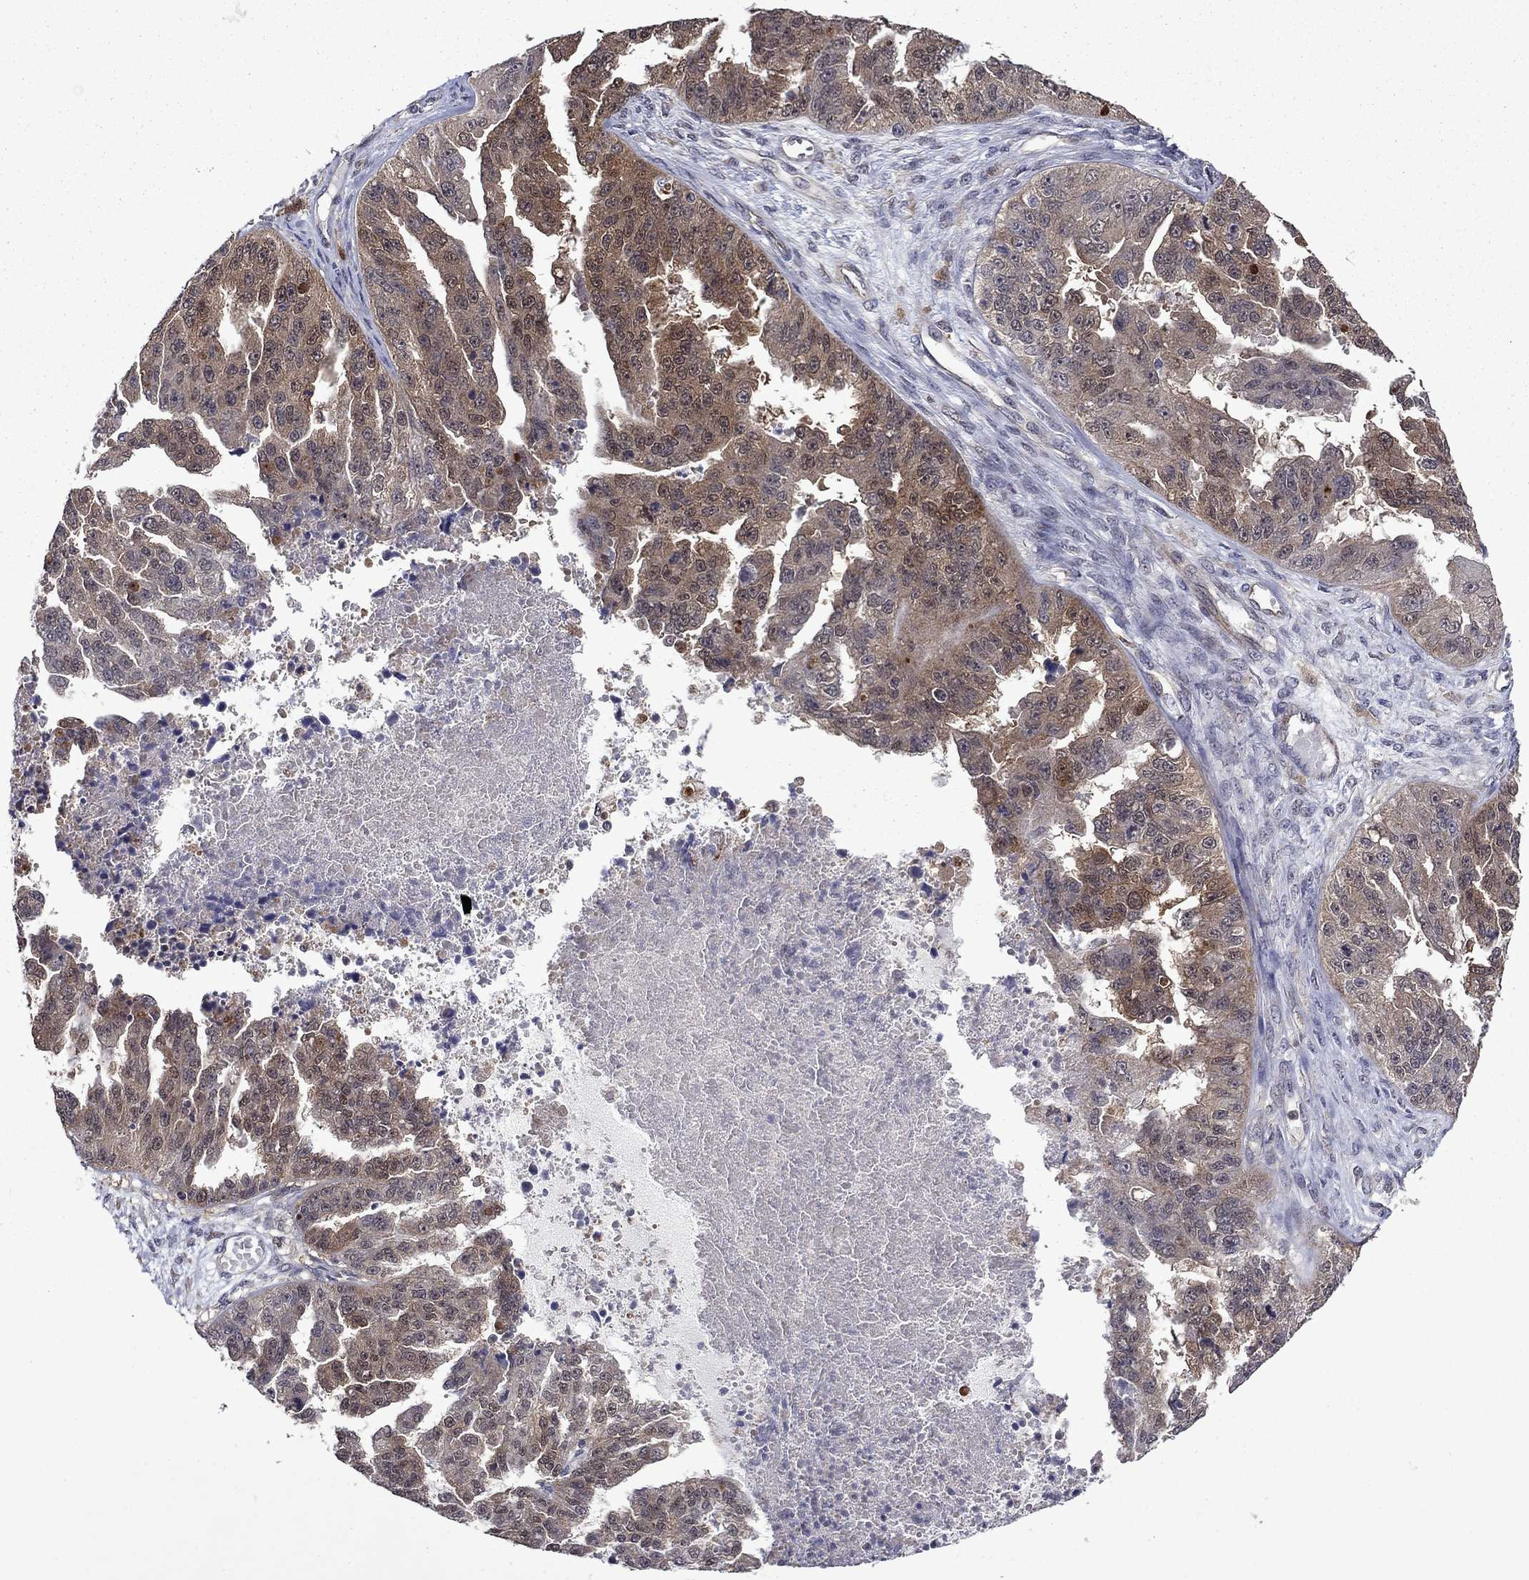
{"staining": {"intensity": "negative", "quantity": "none", "location": "none"}, "tissue": "ovarian cancer", "cell_type": "Tumor cells", "image_type": "cancer", "snomed": [{"axis": "morphology", "description": "Cystadenocarcinoma, serous, NOS"}, {"axis": "topography", "description": "Ovary"}], "caption": "This is an immunohistochemistry (IHC) histopathology image of ovarian cancer (serous cystadenocarcinoma). There is no positivity in tumor cells.", "gene": "TPMT", "patient": {"sex": "female", "age": 58}}